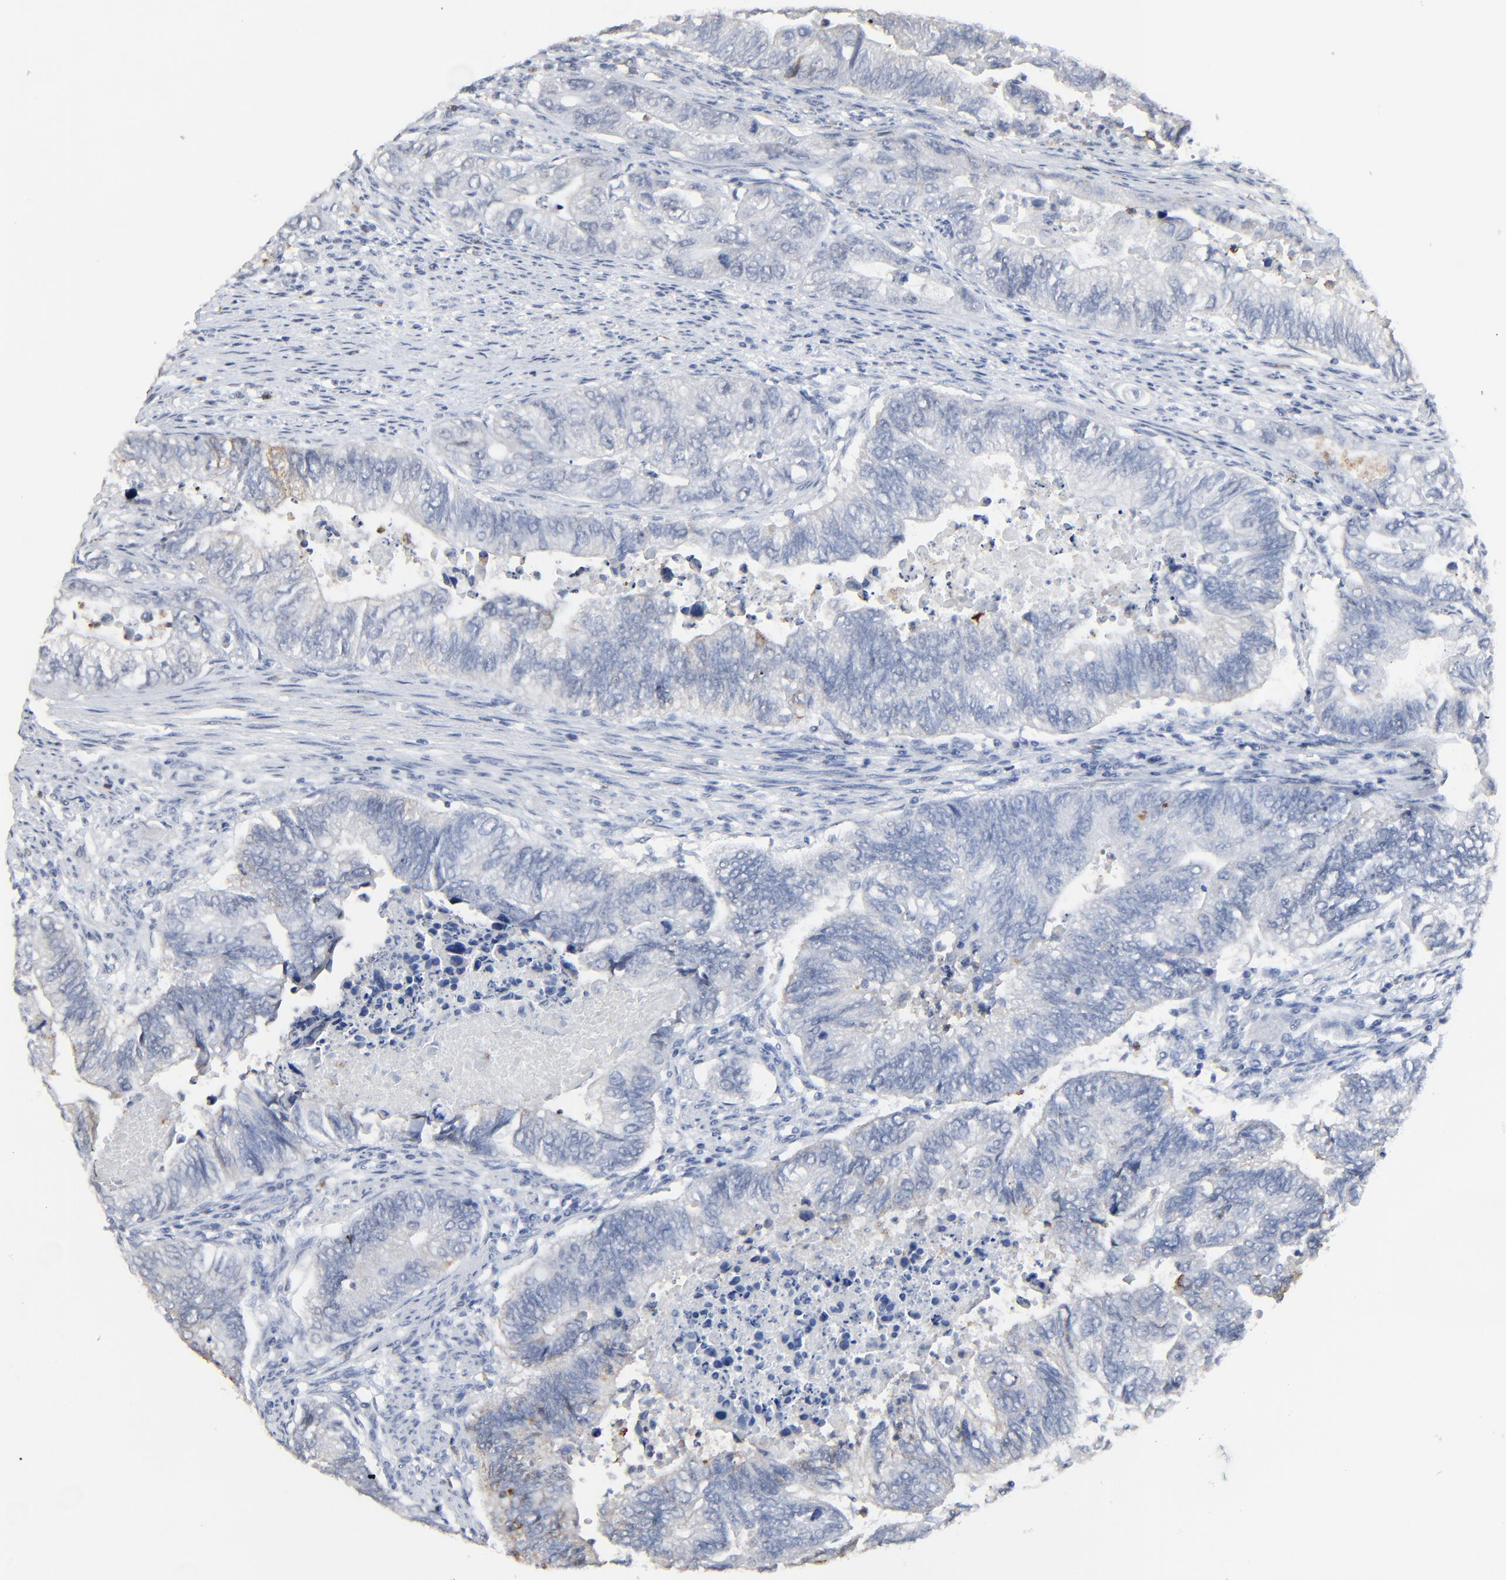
{"staining": {"intensity": "negative", "quantity": "none", "location": "none"}, "tissue": "colorectal cancer", "cell_type": "Tumor cells", "image_type": "cancer", "snomed": [{"axis": "morphology", "description": "Adenocarcinoma, NOS"}, {"axis": "topography", "description": "Colon"}], "caption": "An immunohistochemistry image of colorectal cancer is shown. There is no staining in tumor cells of colorectal cancer.", "gene": "BIRC3", "patient": {"sex": "female", "age": 11}}